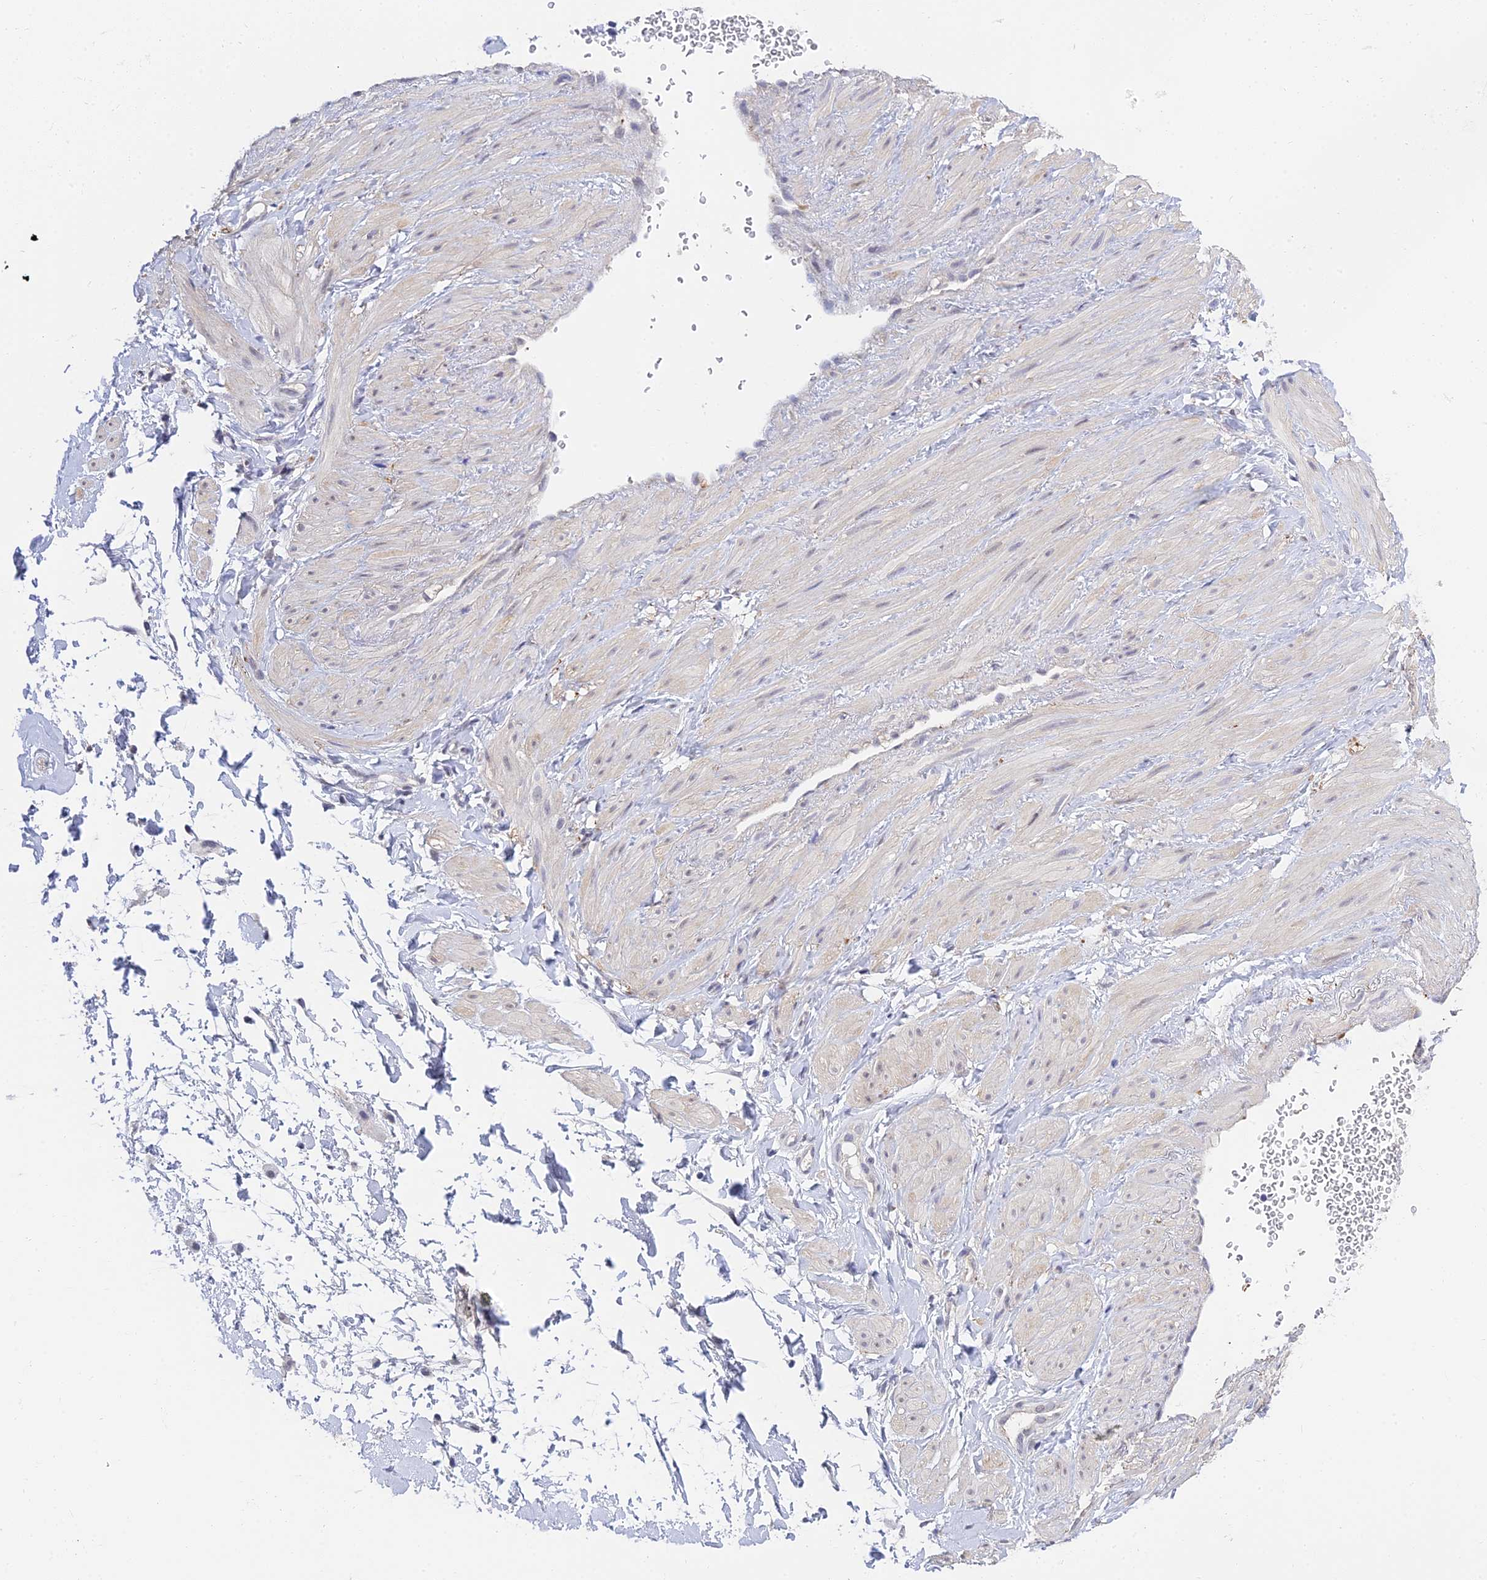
{"staining": {"intensity": "negative", "quantity": "none", "location": "none"}, "tissue": "adipose tissue", "cell_type": "Adipocytes", "image_type": "normal", "snomed": [{"axis": "morphology", "description": "Normal tissue, NOS"}, {"axis": "topography", "description": "Soft tissue"}, {"axis": "topography", "description": "Adipose tissue"}, {"axis": "topography", "description": "Vascular tissue"}, {"axis": "topography", "description": "Peripheral nerve tissue"}], "caption": "DAB immunohistochemical staining of normal adipose tissue exhibits no significant expression in adipocytes.", "gene": "HOXB1", "patient": {"sex": "male", "age": 74}}